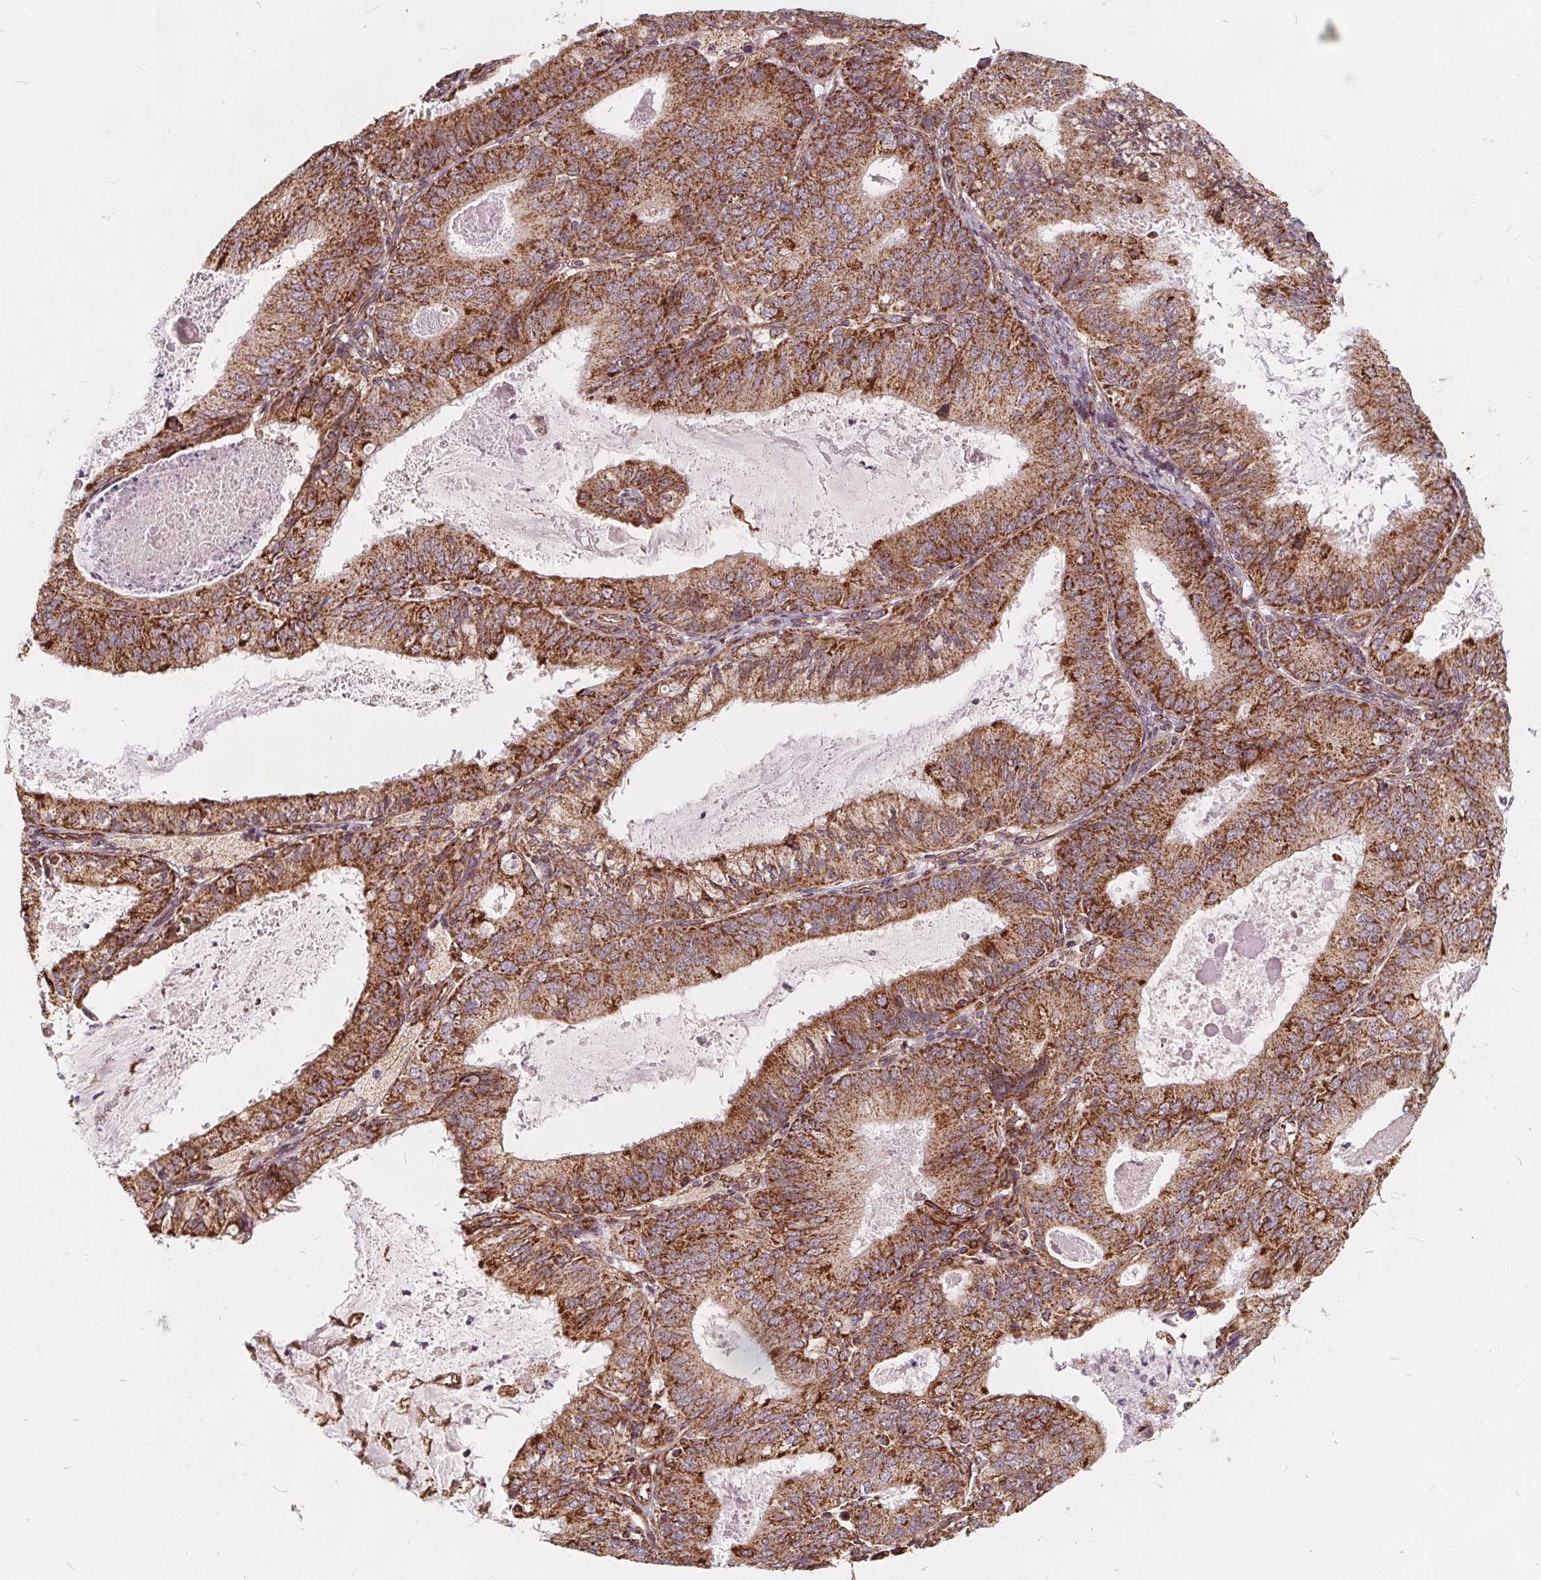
{"staining": {"intensity": "moderate", "quantity": ">75%", "location": "cytoplasmic/membranous"}, "tissue": "endometrial cancer", "cell_type": "Tumor cells", "image_type": "cancer", "snomed": [{"axis": "morphology", "description": "Adenocarcinoma, NOS"}, {"axis": "topography", "description": "Endometrium"}], "caption": "Approximately >75% of tumor cells in human endometrial cancer show moderate cytoplasmic/membranous protein positivity as visualized by brown immunohistochemical staining.", "gene": "PLSCR3", "patient": {"sex": "female", "age": 57}}